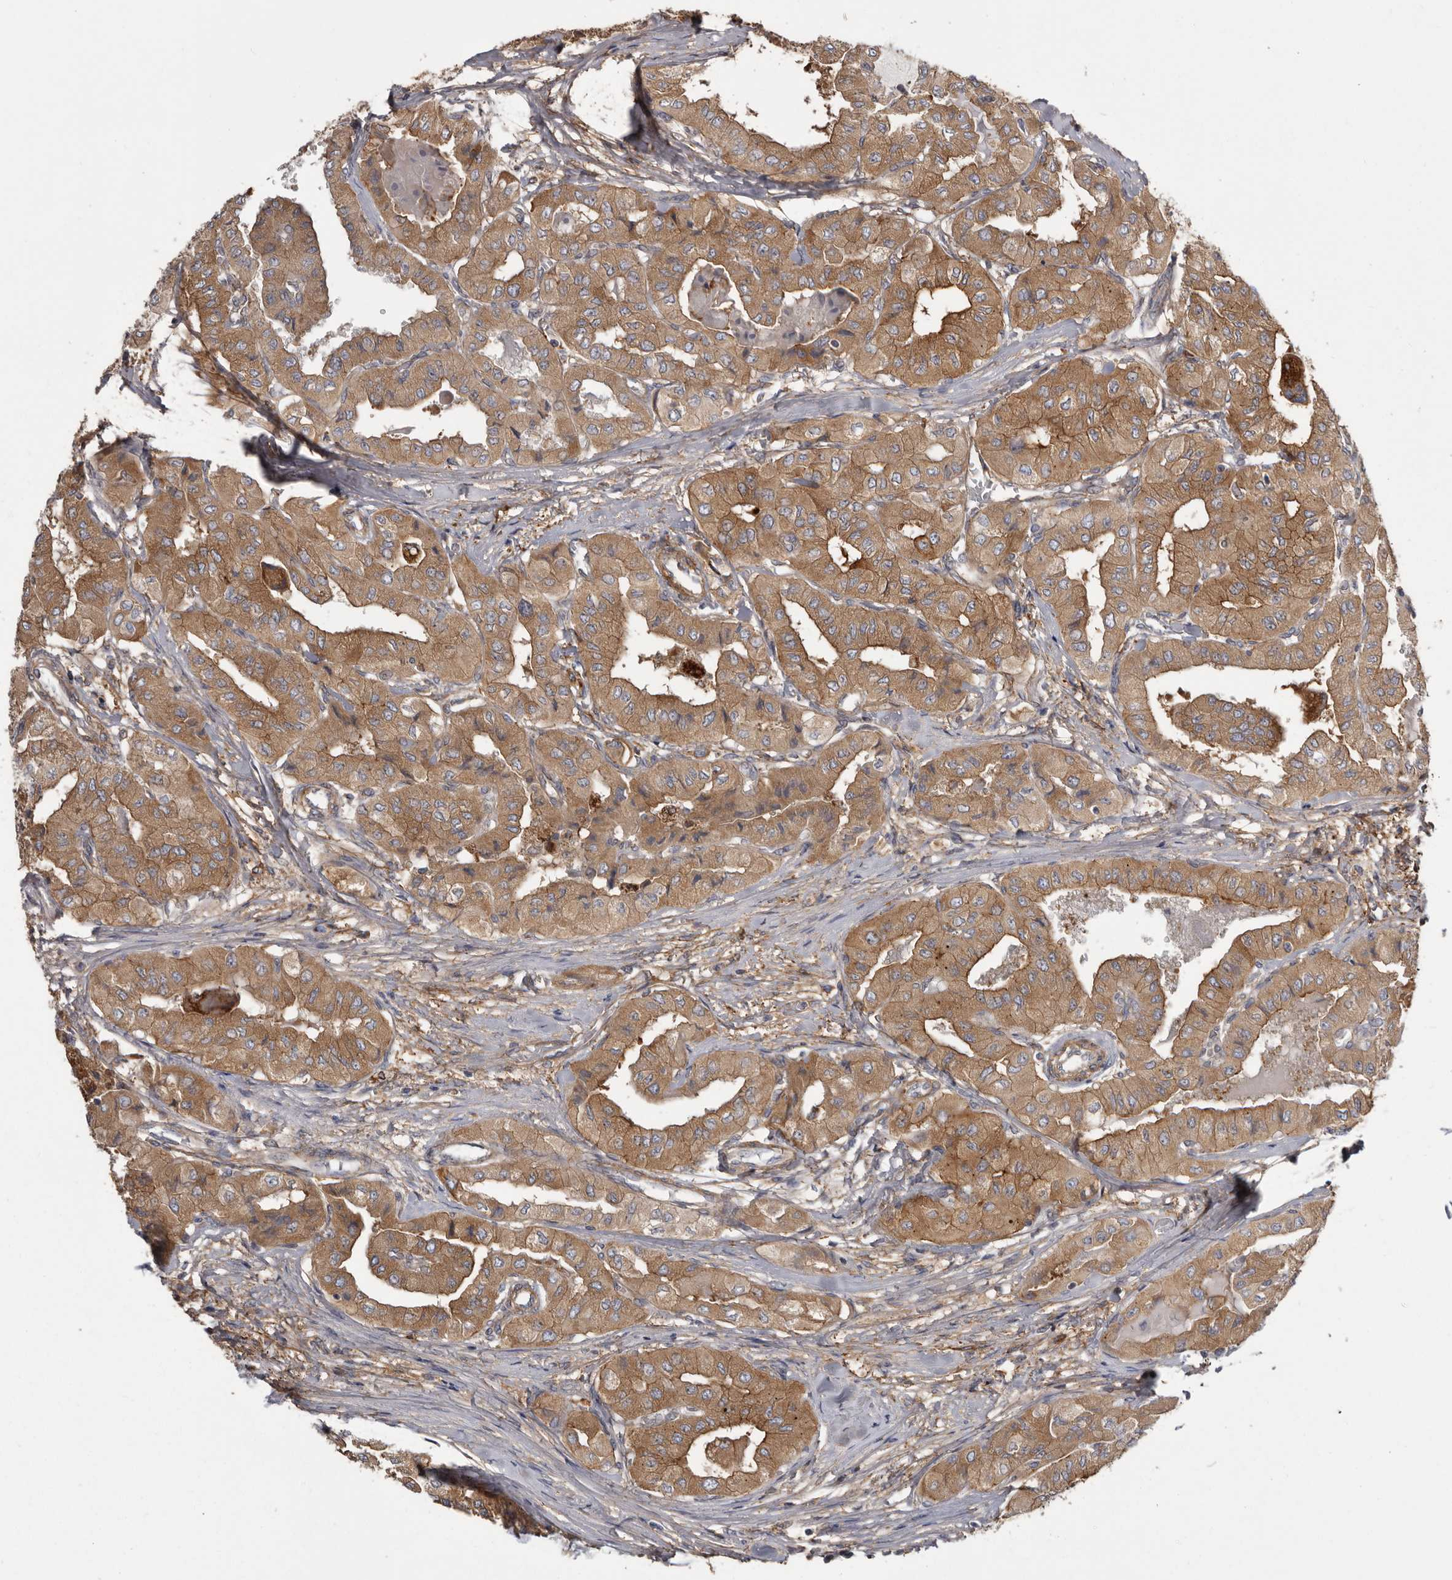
{"staining": {"intensity": "moderate", "quantity": ">75%", "location": "cytoplasmic/membranous"}, "tissue": "thyroid cancer", "cell_type": "Tumor cells", "image_type": "cancer", "snomed": [{"axis": "morphology", "description": "Papillary adenocarcinoma, NOS"}, {"axis": "topography", "description": "Thyroid gland"}], "caption": "Brown immunohistochemical staining in human thyroid cancer displays moderate cytoplasmic/membranous staining in about >75% of tumor cells.", "gene": "ENAH", "patient": {"sex": "female", "age": 59}}